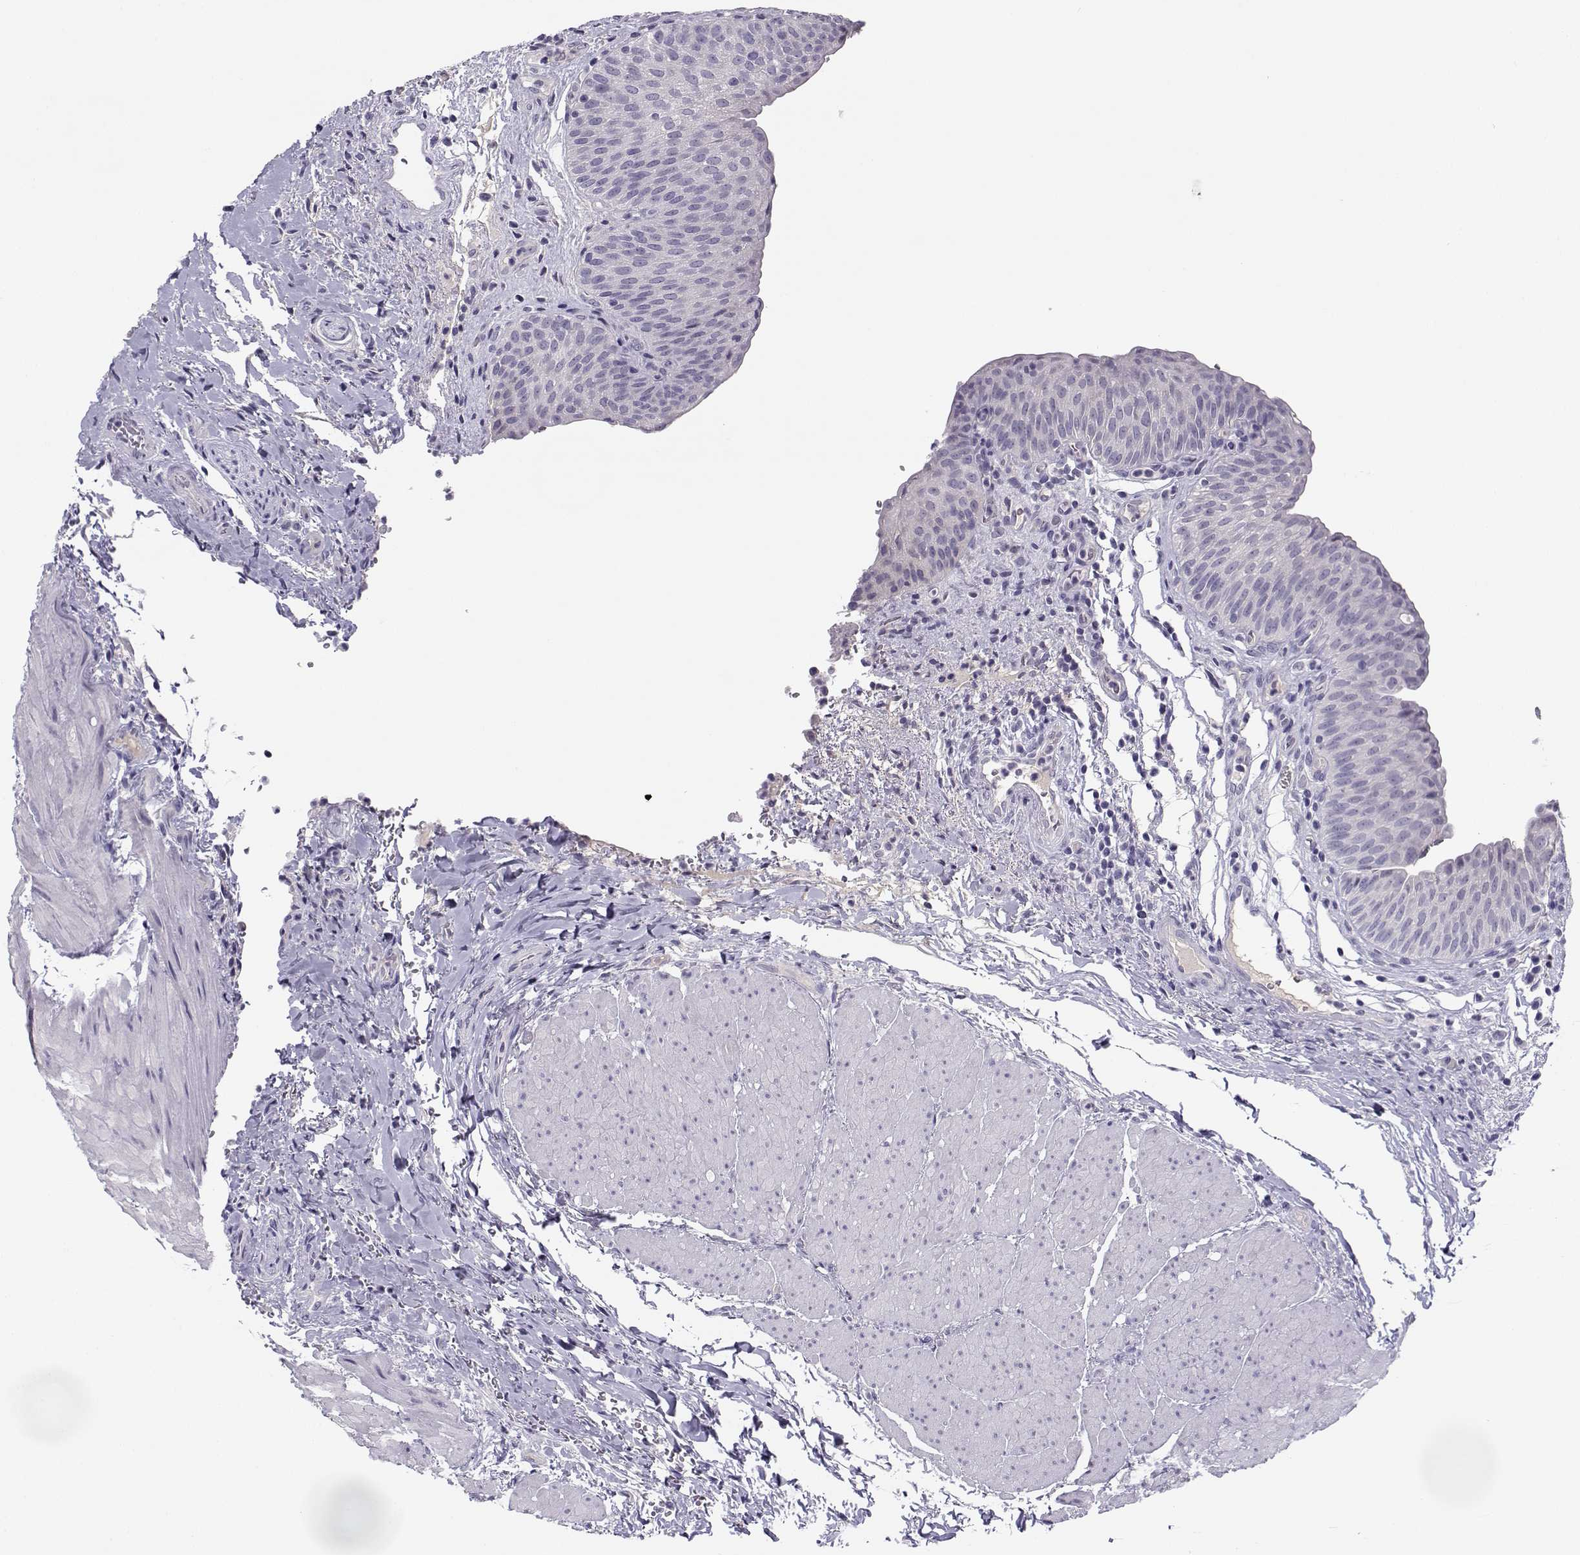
{"staining": {"intensity": "negative", "quantity": "none", "location": "none"}, "tissue": "urinary bladder", "cell_type": "Urothelial cells", "image_type": "normal", "snomed": [{"axis": "morphology", "description": "Normal tissue, NOS"}, {"axis": "topography", "description": "Urinary bladder"}], "caption": "Immunohistochemistry of unremarkable human urinary bladder displays no positivity in urothelial cells.", "gene": "CFAP77", "patient": {"sex": "male", "age": 66}}